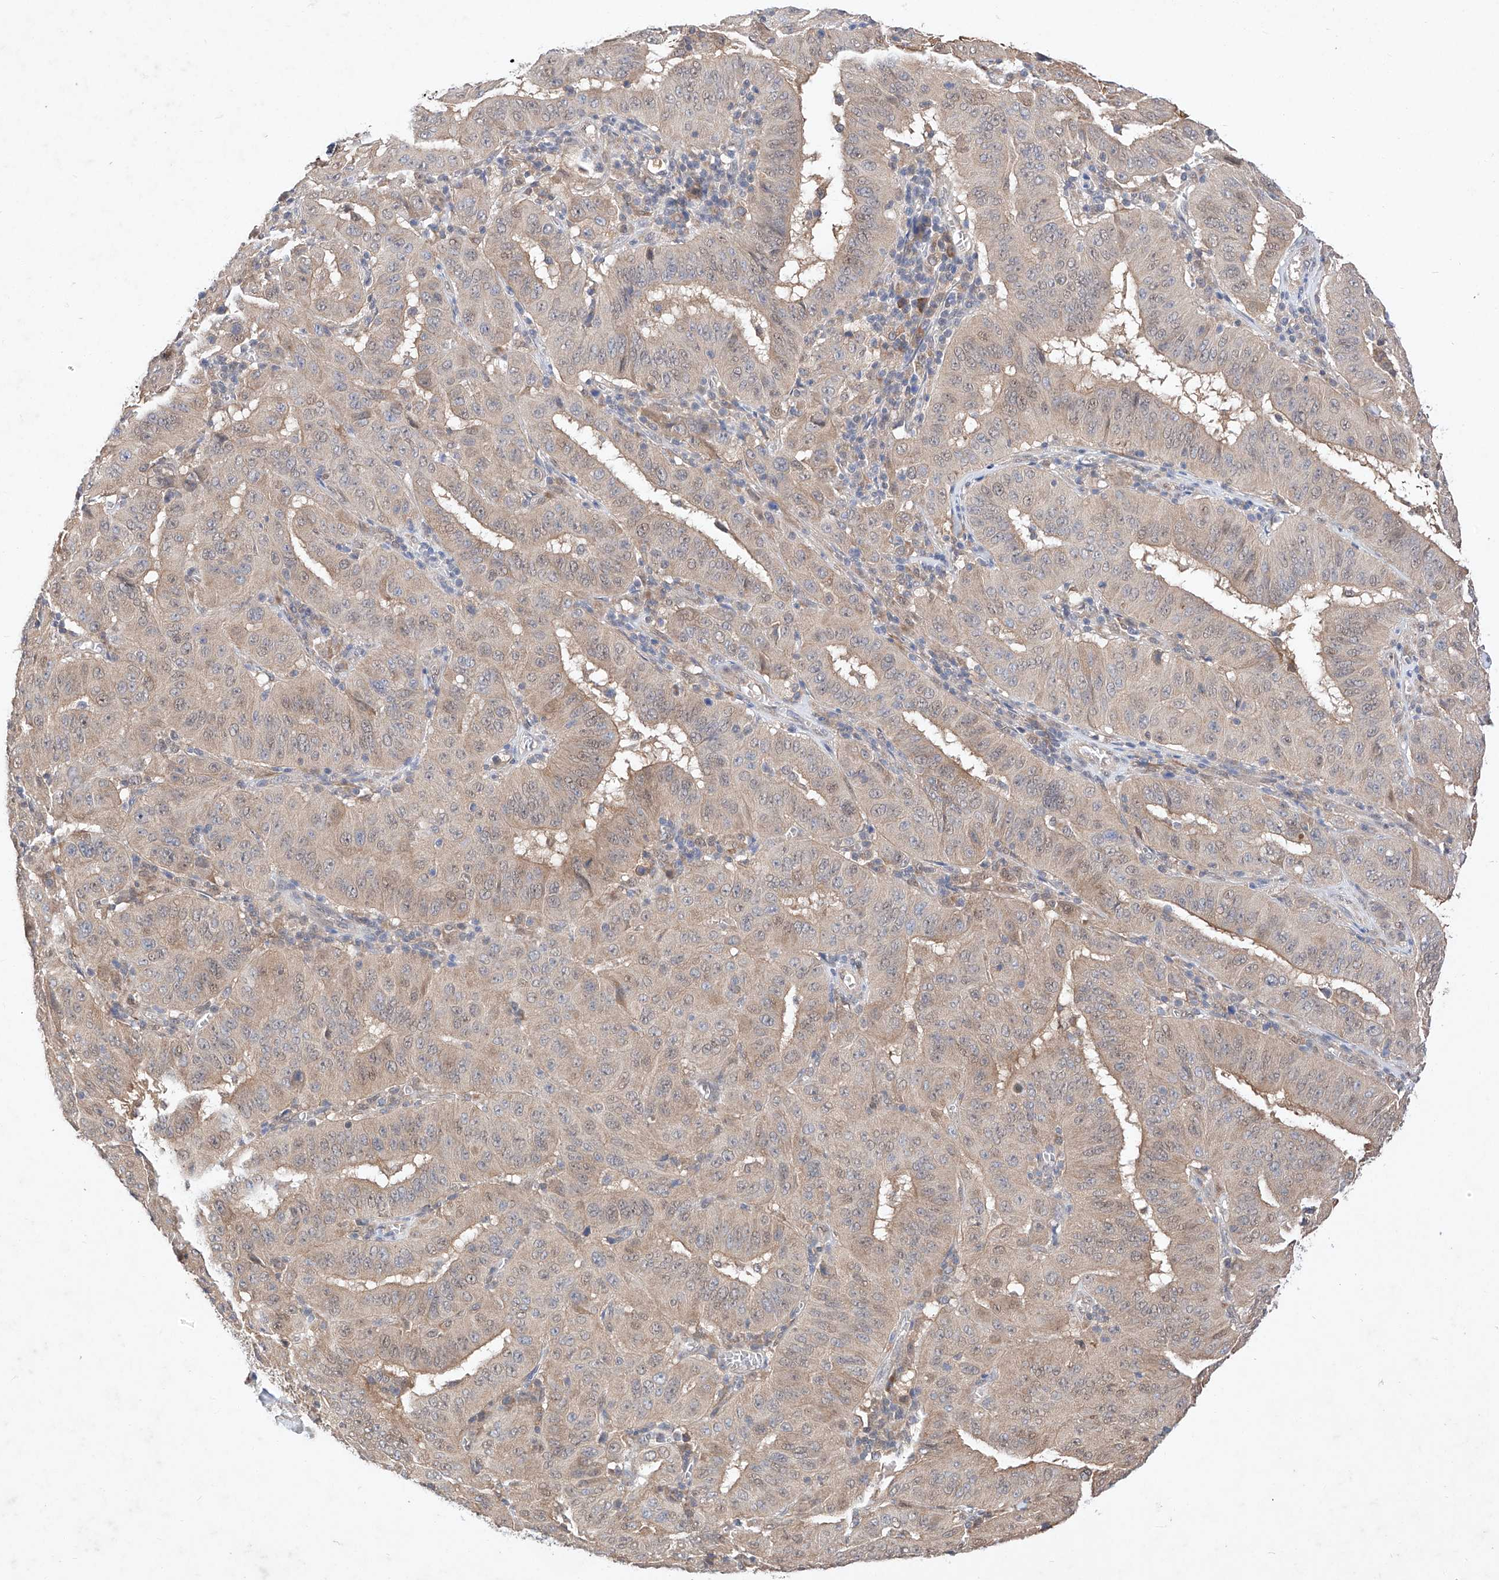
{"staining": {"intensity": "weak", "quantity": ">75%", "location": "cytoplasmic/membranous"}, "tissue": "pancreatic cancer", "cell_type": "Tumor cells", "image_type": "cancer", "snomed": [{"axis": "morphology", "description": "Adenocarcinoma, NOS"}, {"axis": "topography", "description": "Pancreas"}], "caption": "Immunohistochemical staining of pancreatic adenocarcinoma exhibits weak cytoplasmic/membranous protein positivity in approximately >75% of tumor cells.", "gene": "ZSCAN4", "patient": {"sex": "male", "age": 63}}